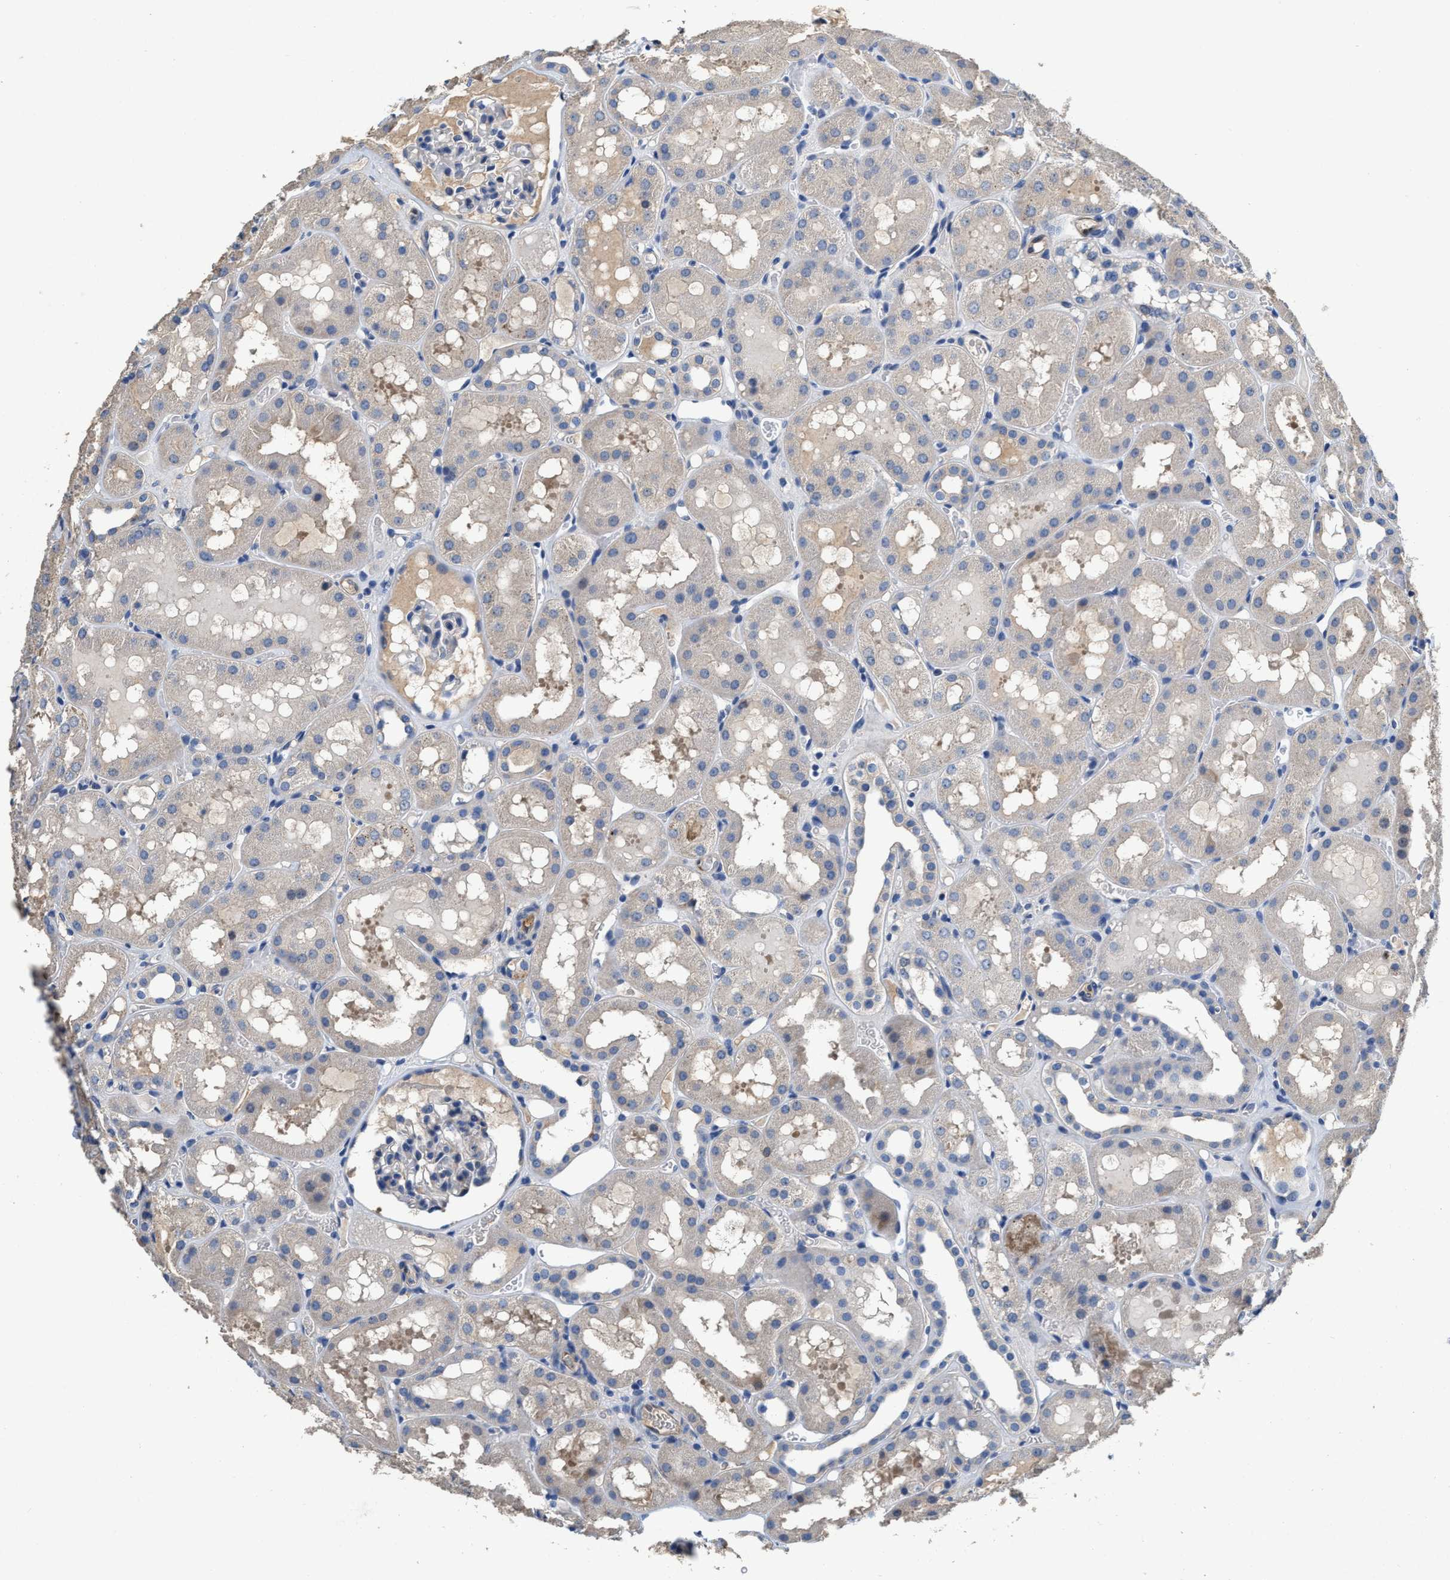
{"staining": {"intensity": "negative", "quantity": "none", "location": "none"}, "tissue": "kidney", "cell_type": "Cells in glomeruli", "image_type": "normal", "snomed": [{"axis": "morphology", "description": "Normal tissue, NOS"}, {"axis": "topography", "description": "Kidney"}, {"axis": "topography", "description": "Urinary bladder"}], "caption": "The micrograph reveals no significant staining in cells in glomeruli of kidney. (Stains: DAB (3,3'-diaminobenzidine) immunohistochemistry with hematoxylin counter stain, Microscopy: brightfield microscopy at high magnification).", "gene": "PEG10", "patient": {"sex": "male", "age": 16}}